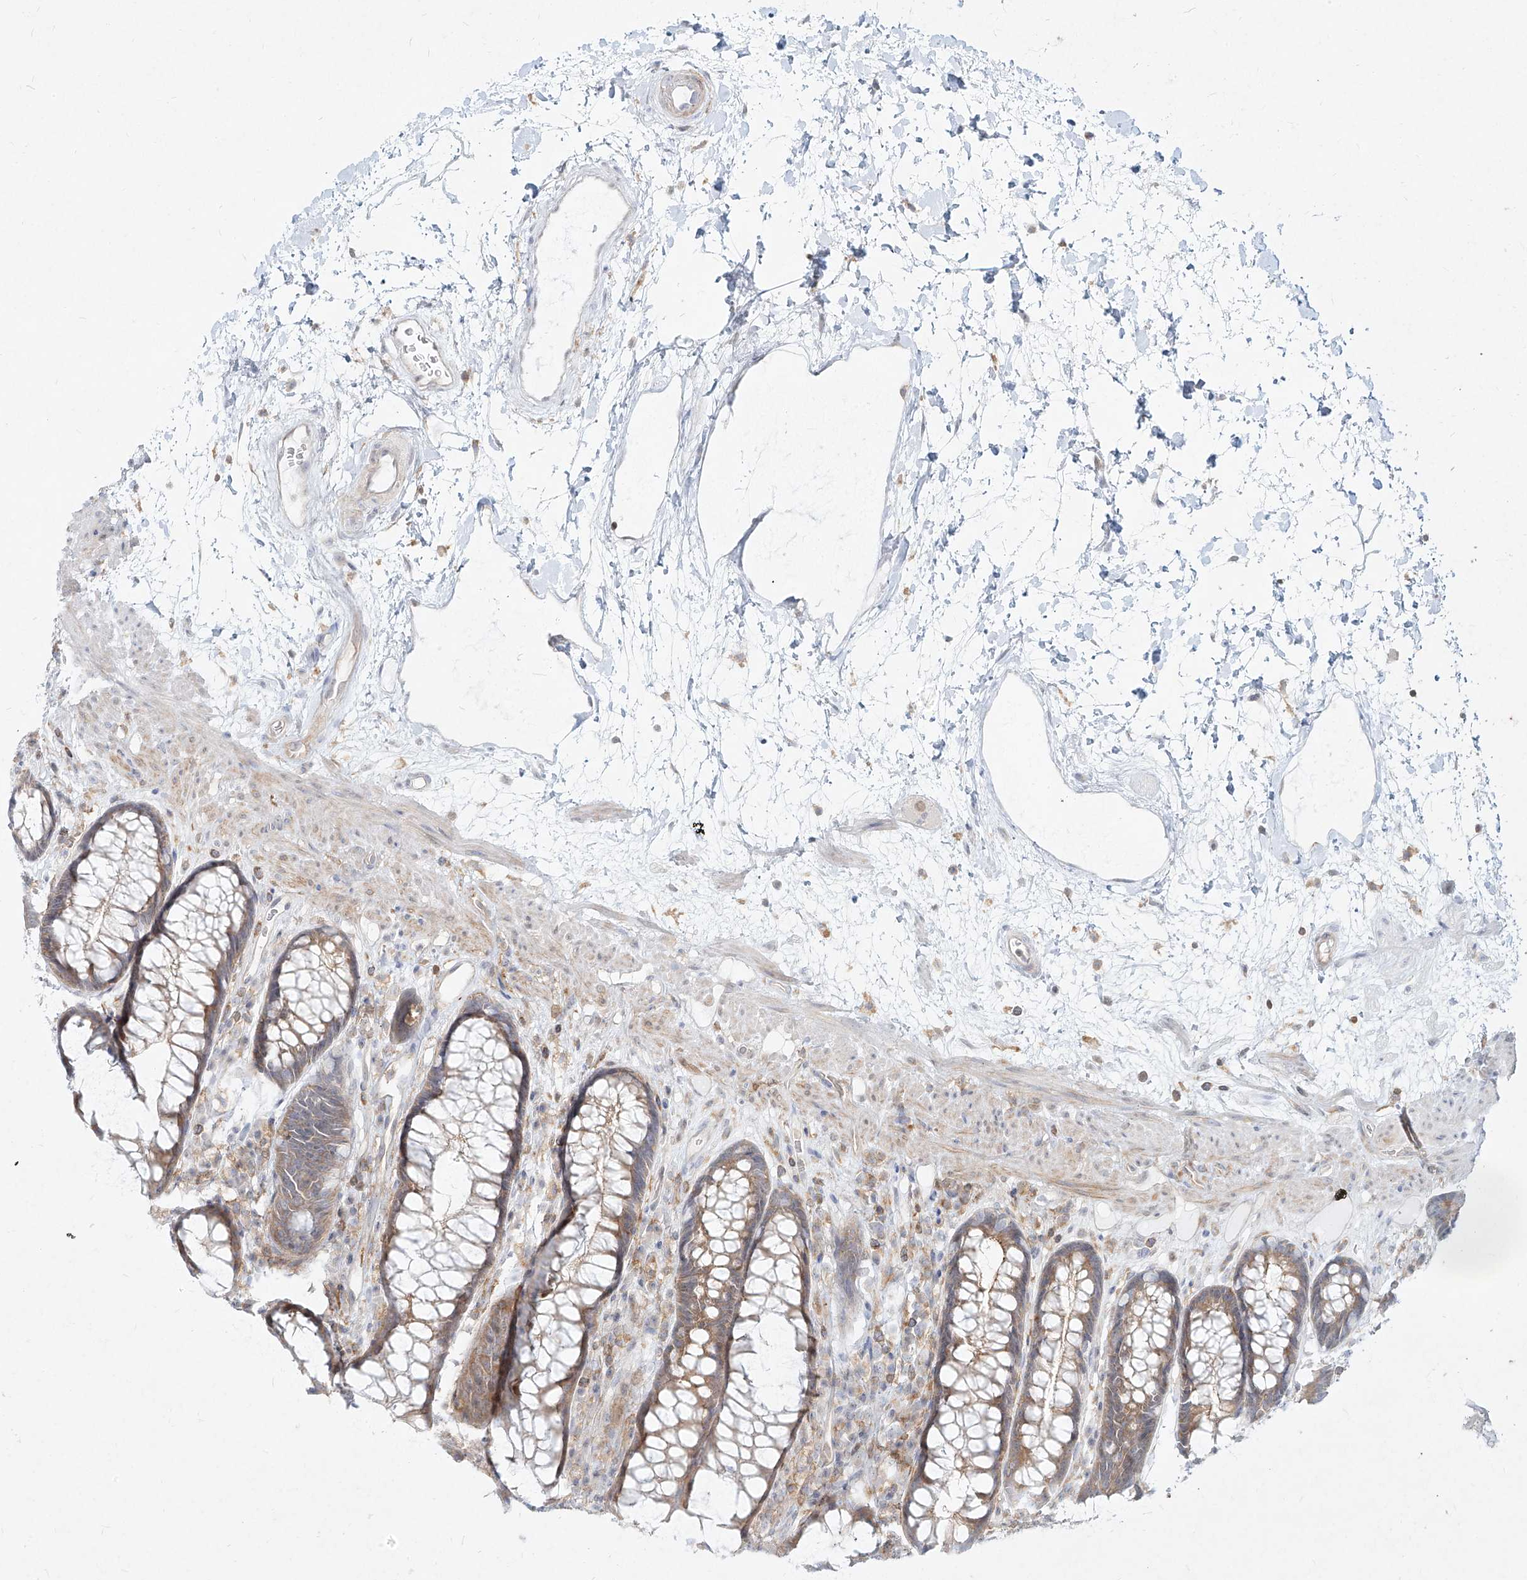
{"staining": {"intensity": "moderate", "quantity": "25%-75%", "location": "cytoplasmic/membranous"}, "tissue": "rectum", "cell_type": "Glandular cells", "image_type": "normal", "snomed": [{"axis": "morphology", "description": "Normal tissue, NOS"}, {"axis": "topography", "description": "Rectum"}], "caption": "A brown stain labels moderate cytoplasmic/membranous positivity of a protein in glandular cells of benign rectum.", "gene": "SLC2A12", "patient": {"sex": "male", "age": 64}}